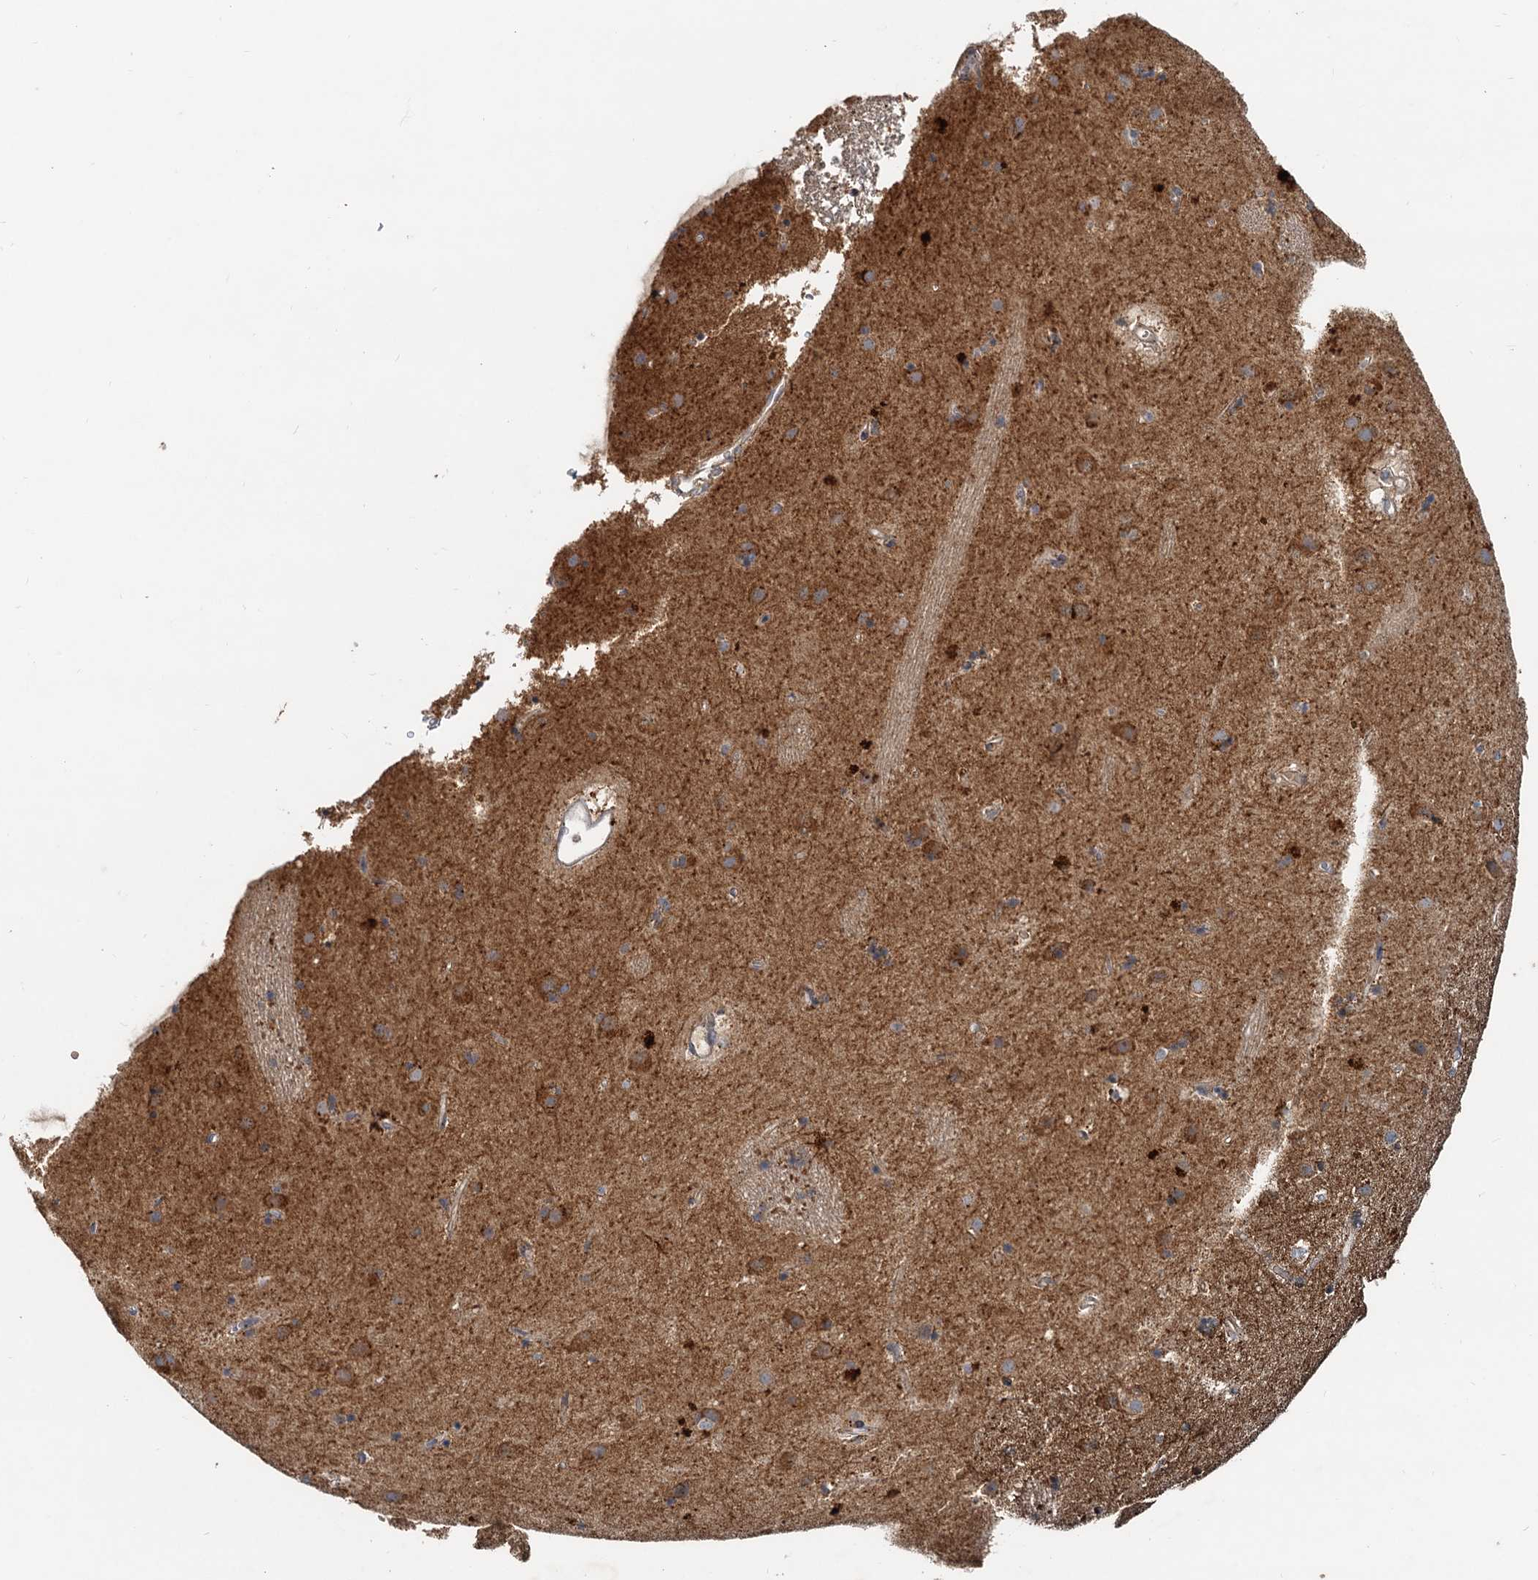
{"staining": {"intensity": "moderate", "quantity": "<25%", "location": "cytoplasmic/membranous"}, "tissue": "caudate", "cell_type": "Glial cells", "image_type": "normal", "snomed": [{"axis": "morphology", "description": "Normal tissue, NOS"}, {"axis": "topography", "description": "Lateral ventricle wall"}], "caption": "This photomicrograph demonstrates unremarkable caudate stained with IHC to label a protein in brown. The cytoplasmic/membranous of glial cells show moderate positivity for the protein. Nuclei are counter-stained blue.", "gene": "CEP68", "patient": {"sex": "male", "age": 70}}